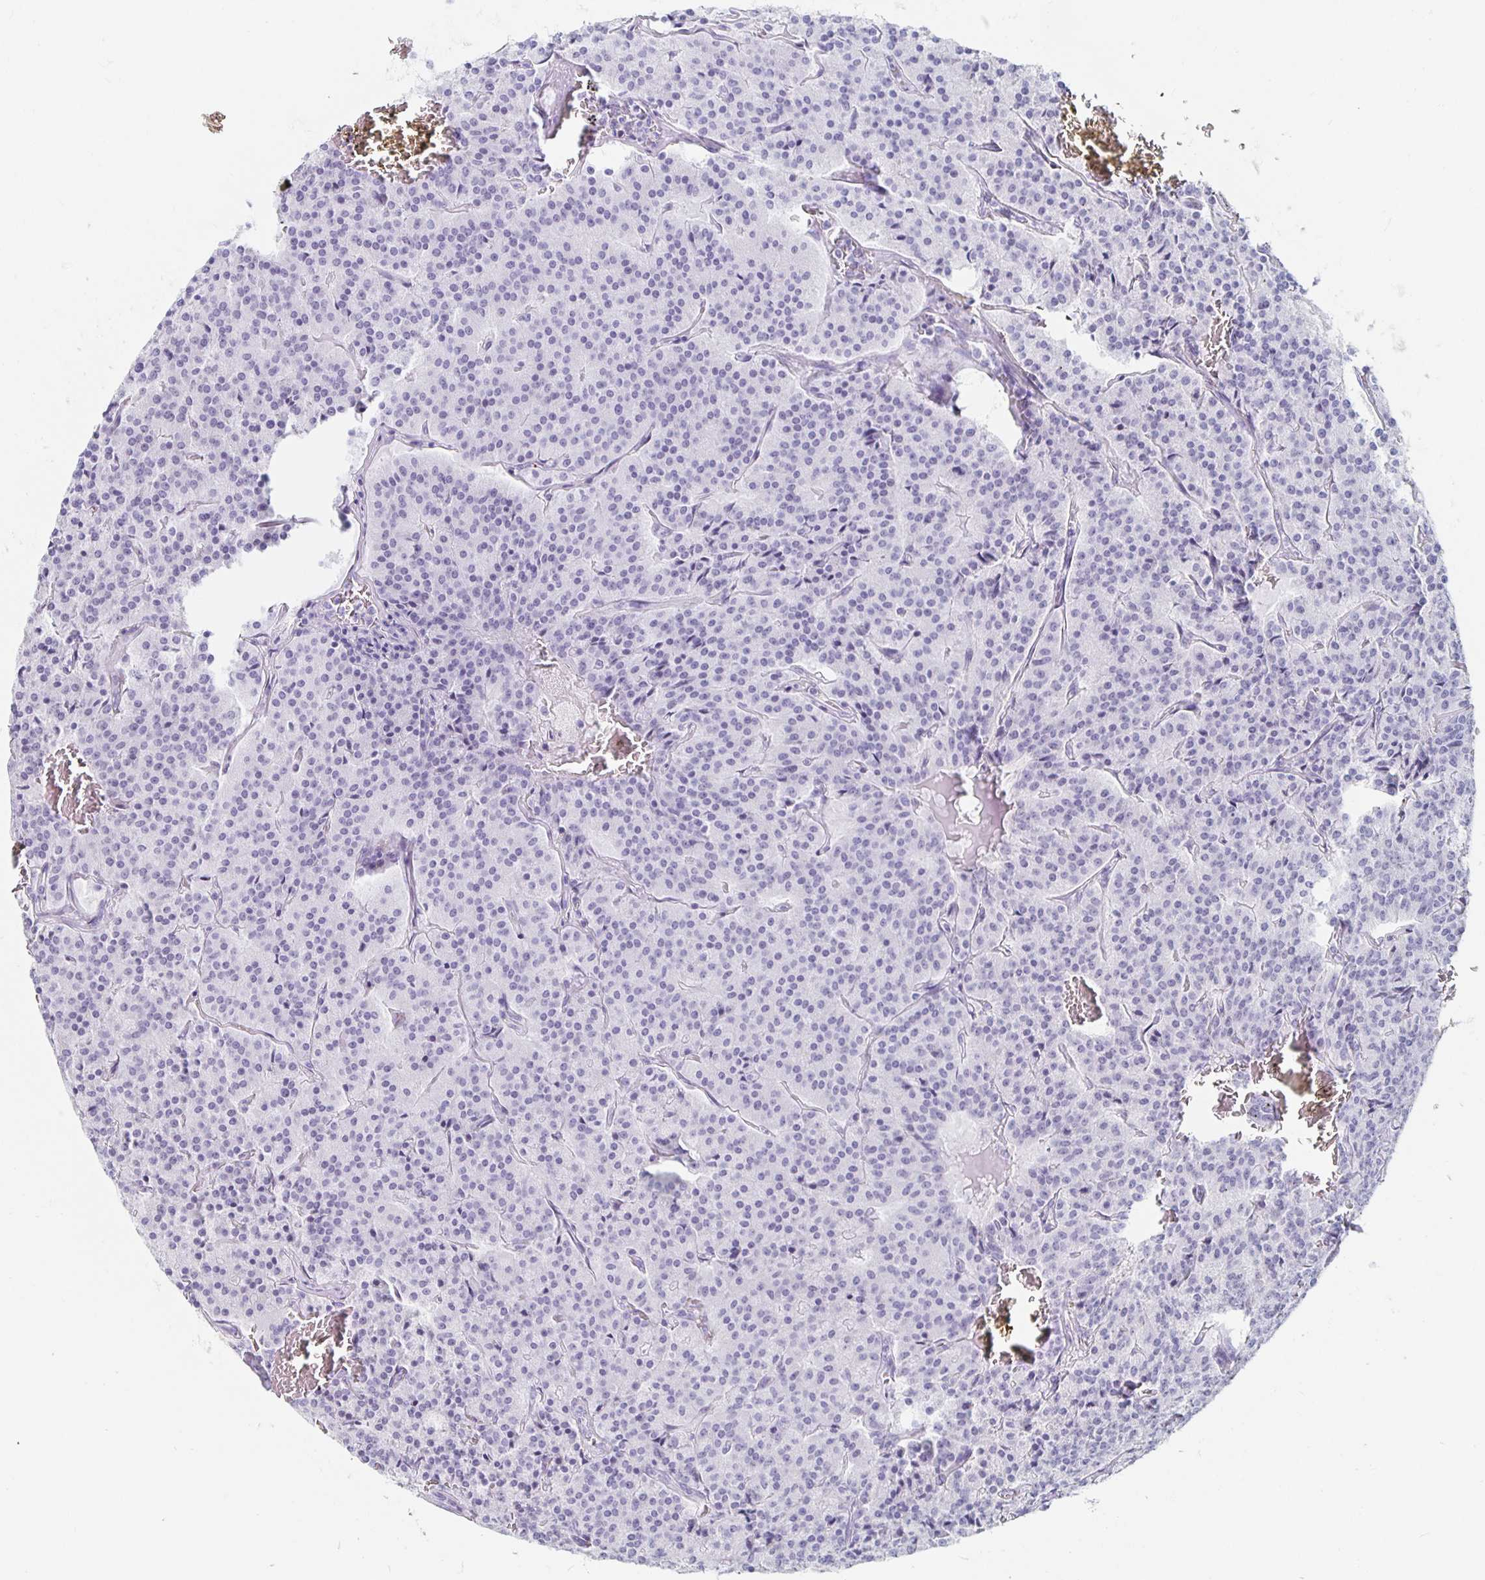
{"staining": {"intensity": "negative", "quantity": "none", "location": "none"}, "tissue": "carcinoid", "cell_type": "Tumor cells", "image_type": "cancer", "snomed": [{"axis": "morphology", "description": "Carcinoid, malignant, NOS"}, {"axis": "topography", "description": "Lung"}], "caption": "The histopathology image shows no staining of tumor cells in carcinoid (malignant). The staining was performed using DAB to visualize the protein expression in brown, while the nuclei were stained in blue with hematoxylin (Magnification: 20x).", "gene": "KCNQ2", "patient": {"sex": "male", "age": 70}}